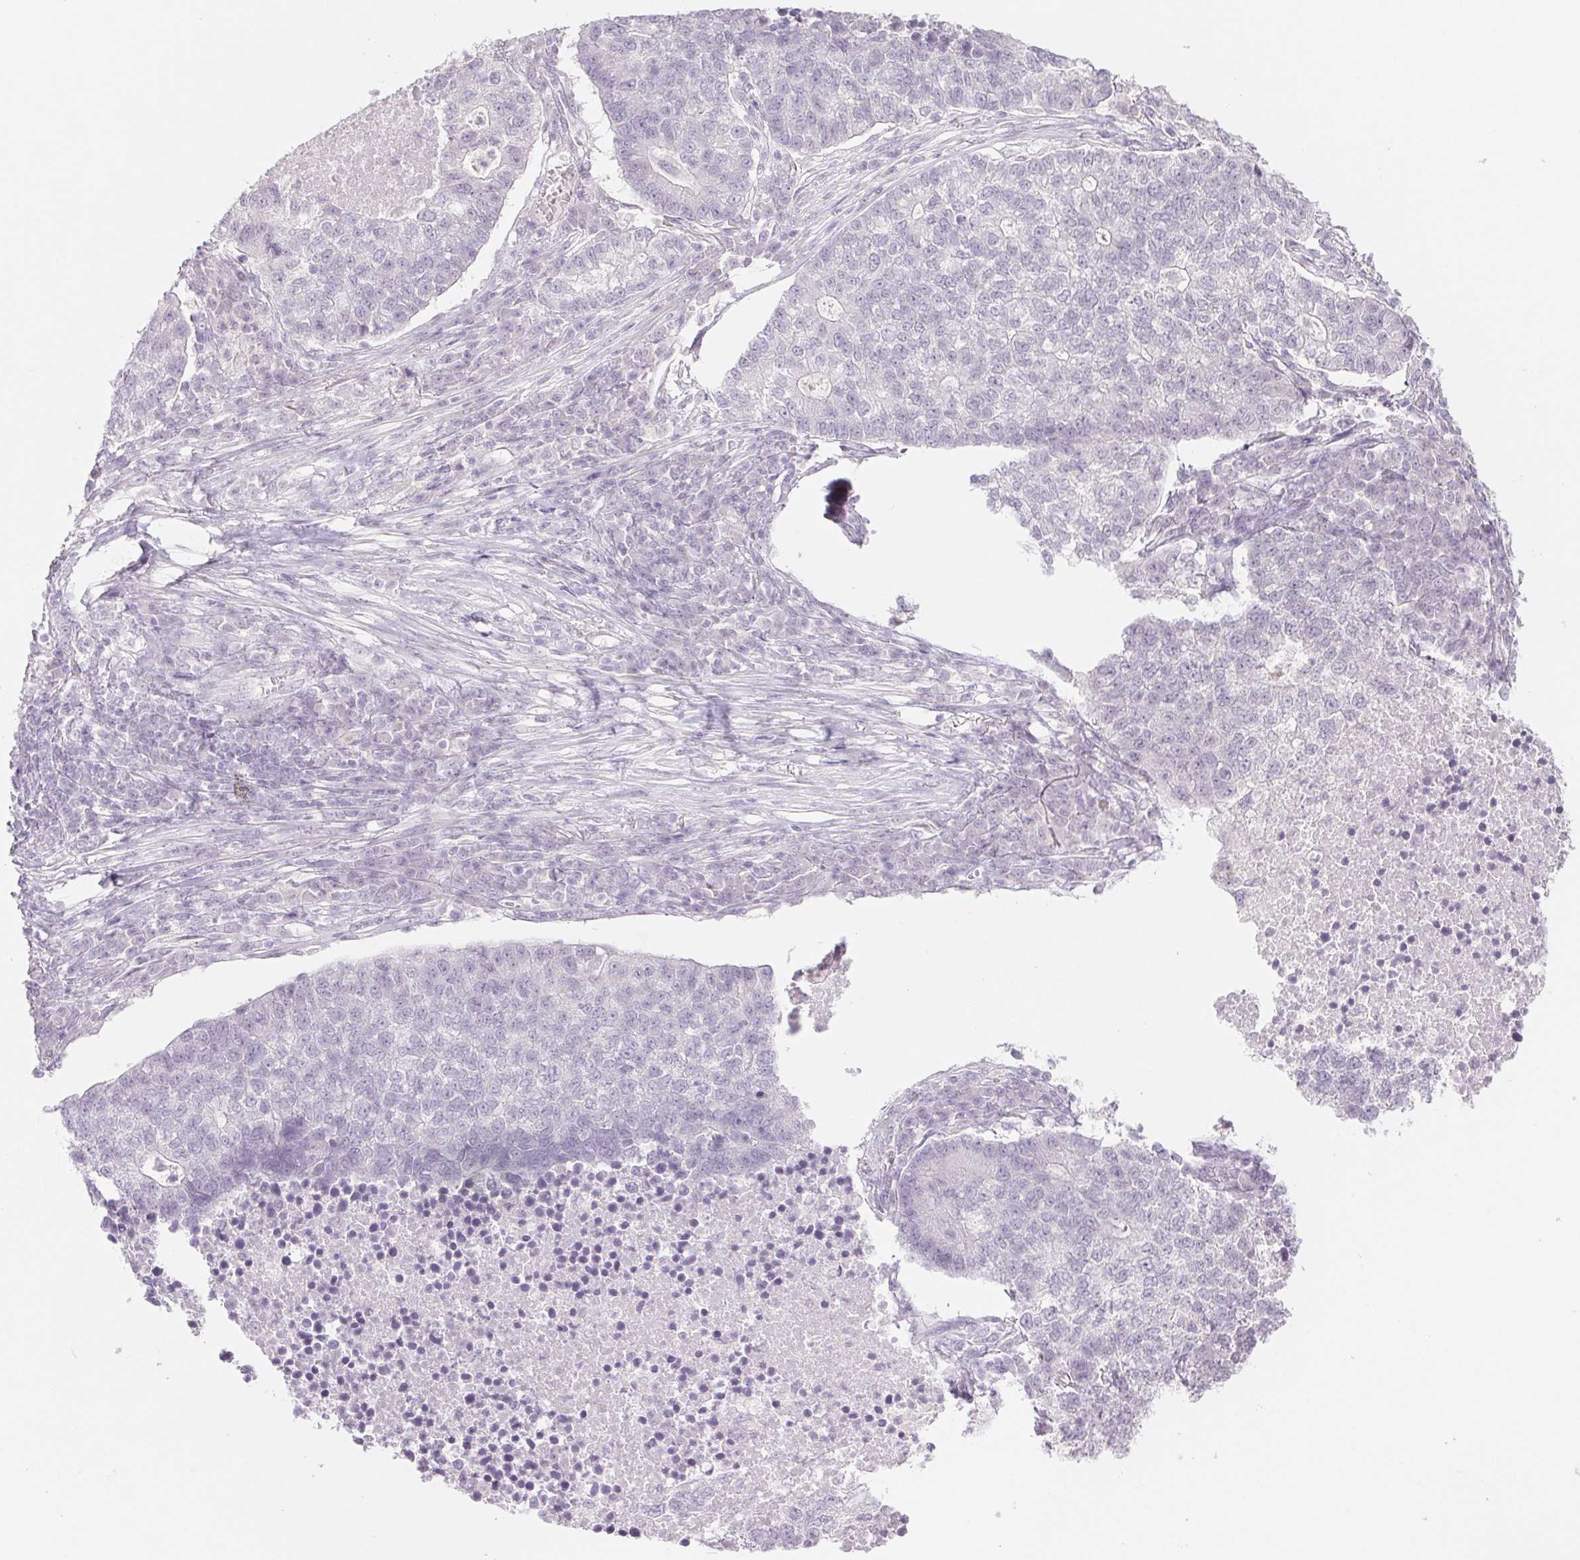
{"staining": {"intensity": "negative", "quantity": "none", "location": "none"}, "tissue": "lung cancer", "cell_type": "Tumor cells", "image_type": "cancer", "snomed": [{"axis": "morphology", "description": "Adenocarcinoma, NOS"}, {"axis": "topography", "description": "Lung"}], "caption": "Photomicrograph shows no protein expression in tumor cells of lung adenocarcinoma tissue. The staining was performed using DAB (3,3'-diaminobenzidine) to visualize the protein expression in brown, while the nuclei were stained in blue with hematoxylin (Magnification: 20x).", "gene": "PI3", "patient": {"sex": "male", "age": 57}}